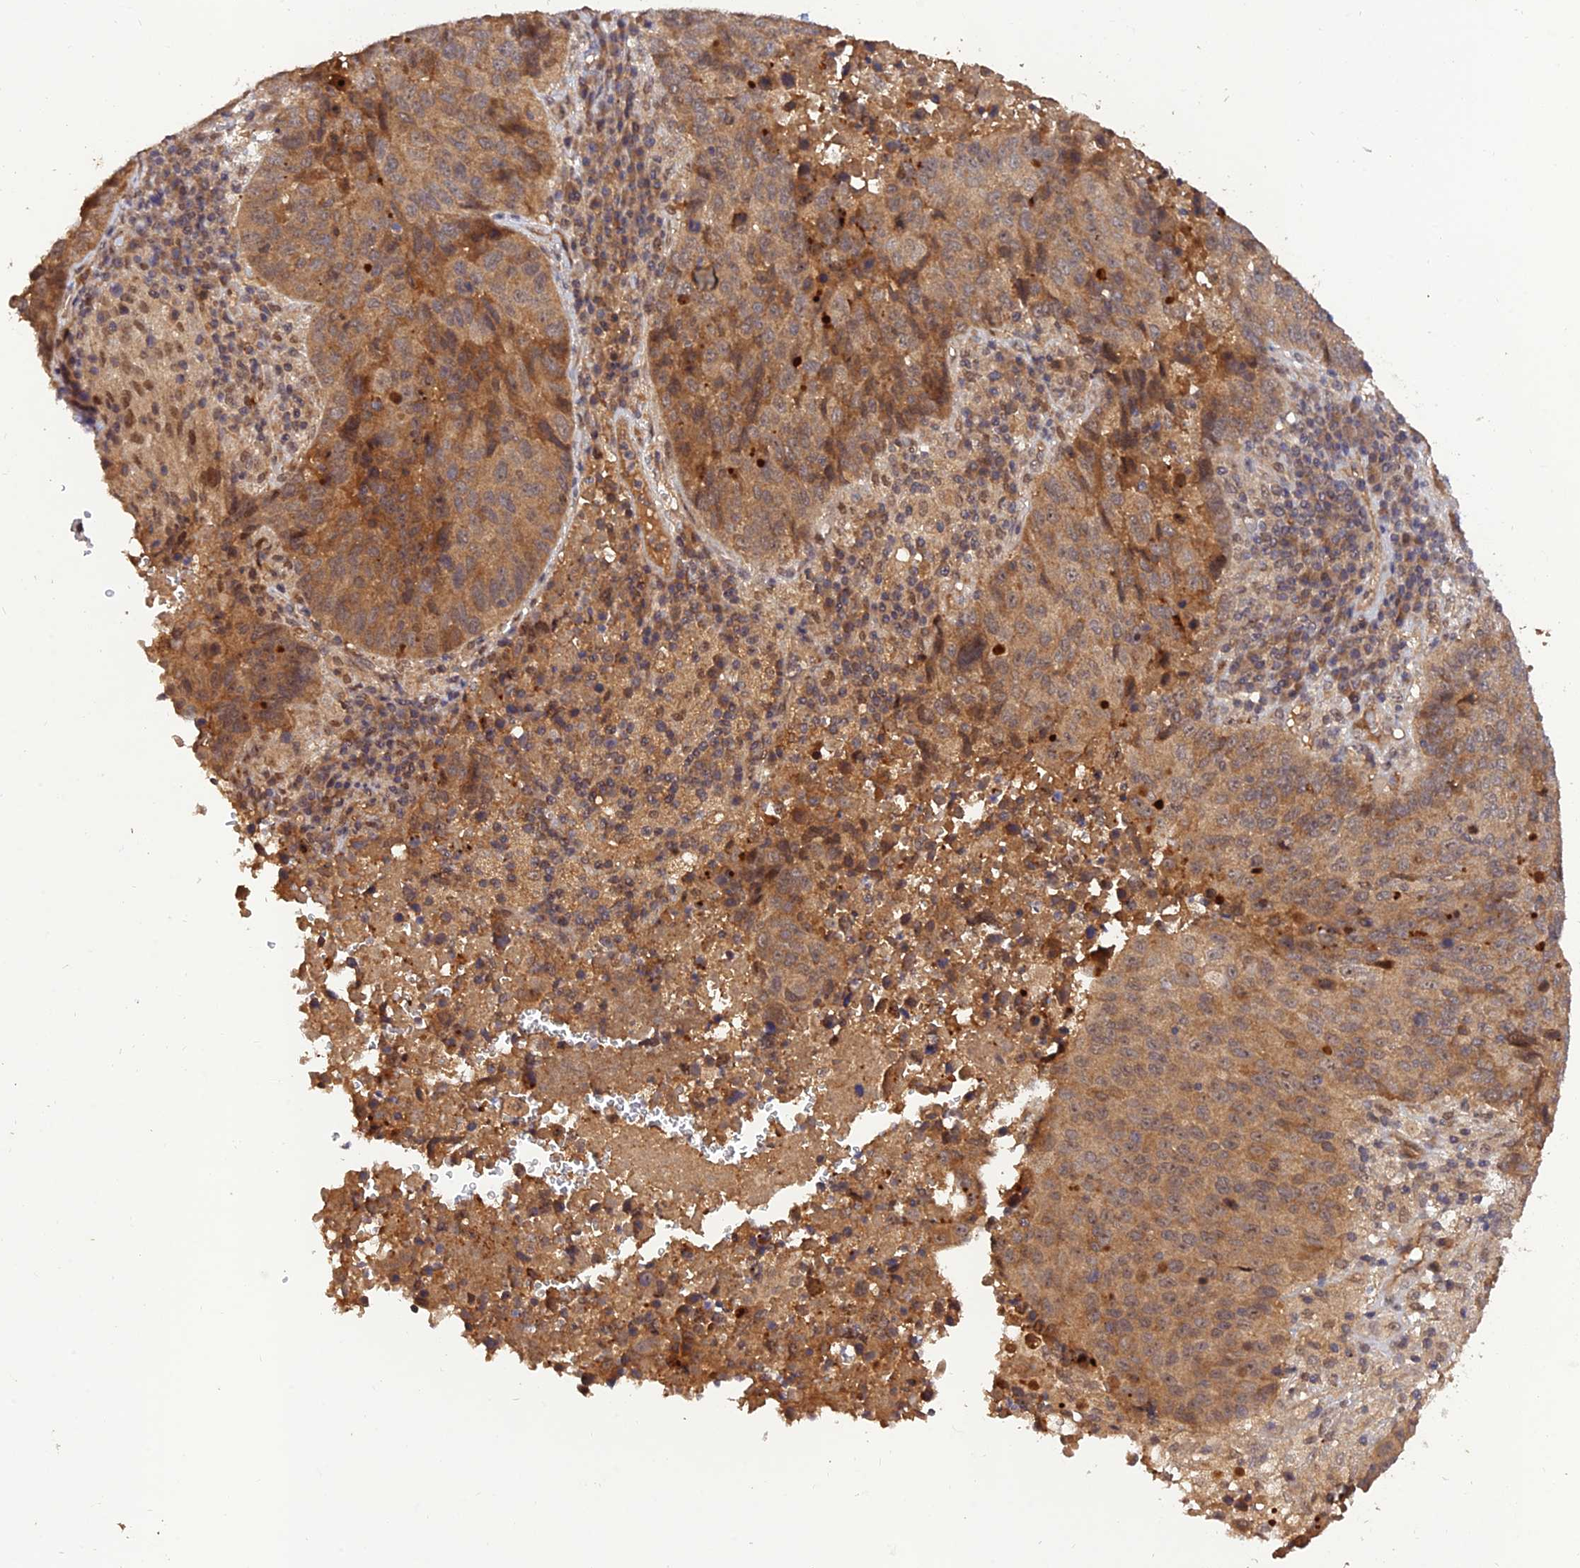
{"staining": {"intensity": "moderate", "quantity": ">75%", "location": "cytoplasmic/membranous"}, "tissue": "lung cancer", "cell_type": "Tumor cells", "image_type": "cancer", "snomed": [{"axis": "morphology", "description": "Squamous cell carcinoma, NOS"}, {"axis": "topography", "description": "Lung"}], "caption": "This is a histology image of immunohistochemistry staining of lung cancer (squamous cell carcinoma), which shows moderate expression in the cytoplasmic/membranous of tumor cells.", "gene": "REV1", "patient": {"sex": "male", "age": 73}}